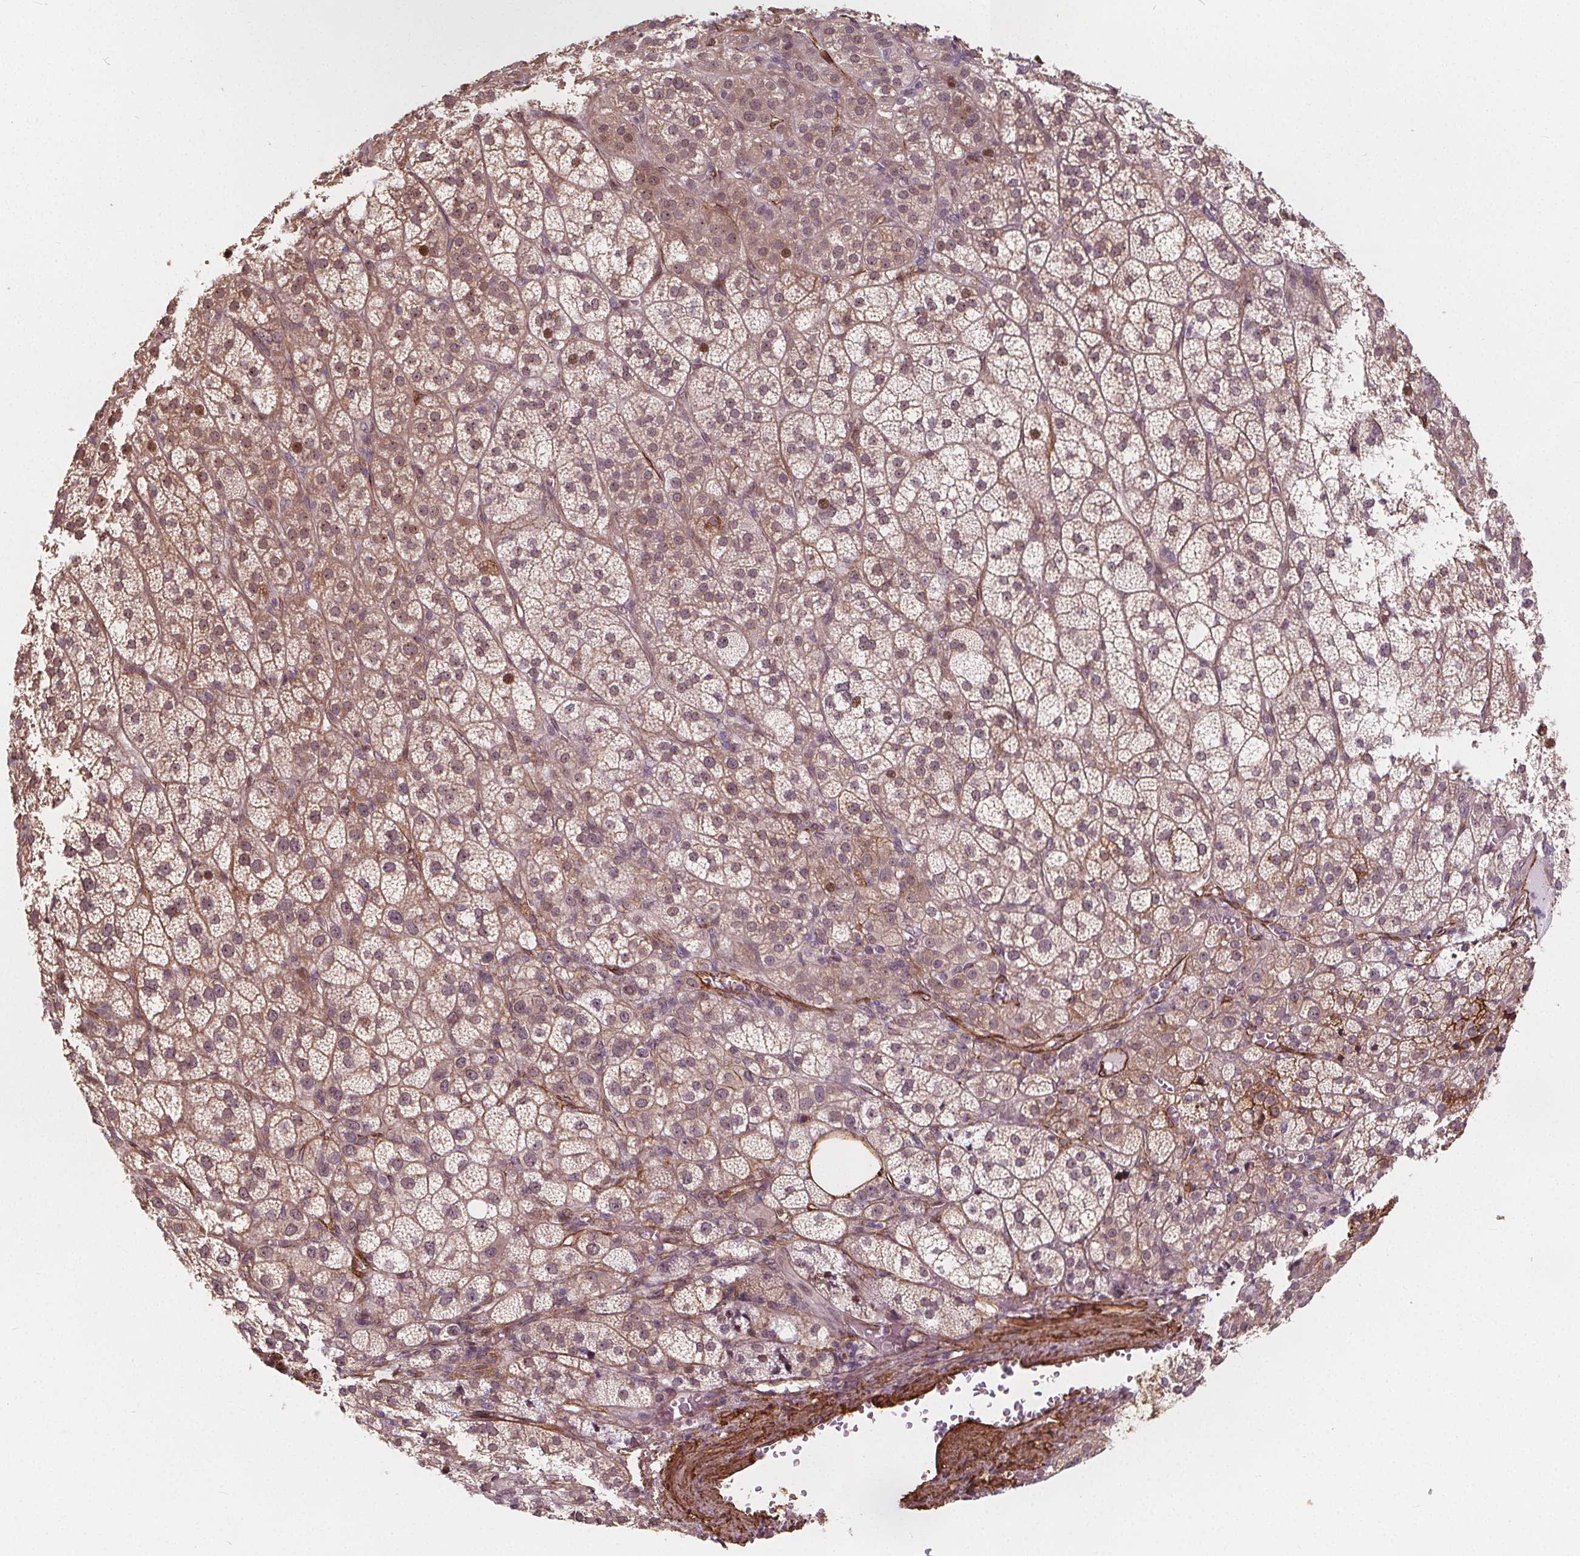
{"staining": {"intensity": "moderate", "quantity": "25%-75%", "location": "cytoplasmic/membranous,nuclear"}, "tissue": "adrenal gland", "cell_type": "Glandular cells", "image_type": "normal", "snomed": [{"axis": "morphology", "description": "Normal tissue, NOS"}, {"axis": "topography", "description": "Adrenal gland"}], "caption": "Immunohistochemistry (IHC) of normal adrenal gland reveals medium levels of moderate cytoplasmic/membranous,nuclear staining in about 25%-75% of glandular cells. (DAB (3,3'-diaminobenzidine) IHC, brown staining for protein, blue staining for nuclei).", "gene": "HAS1", "patient": {"sex": "female", "age": 60}}